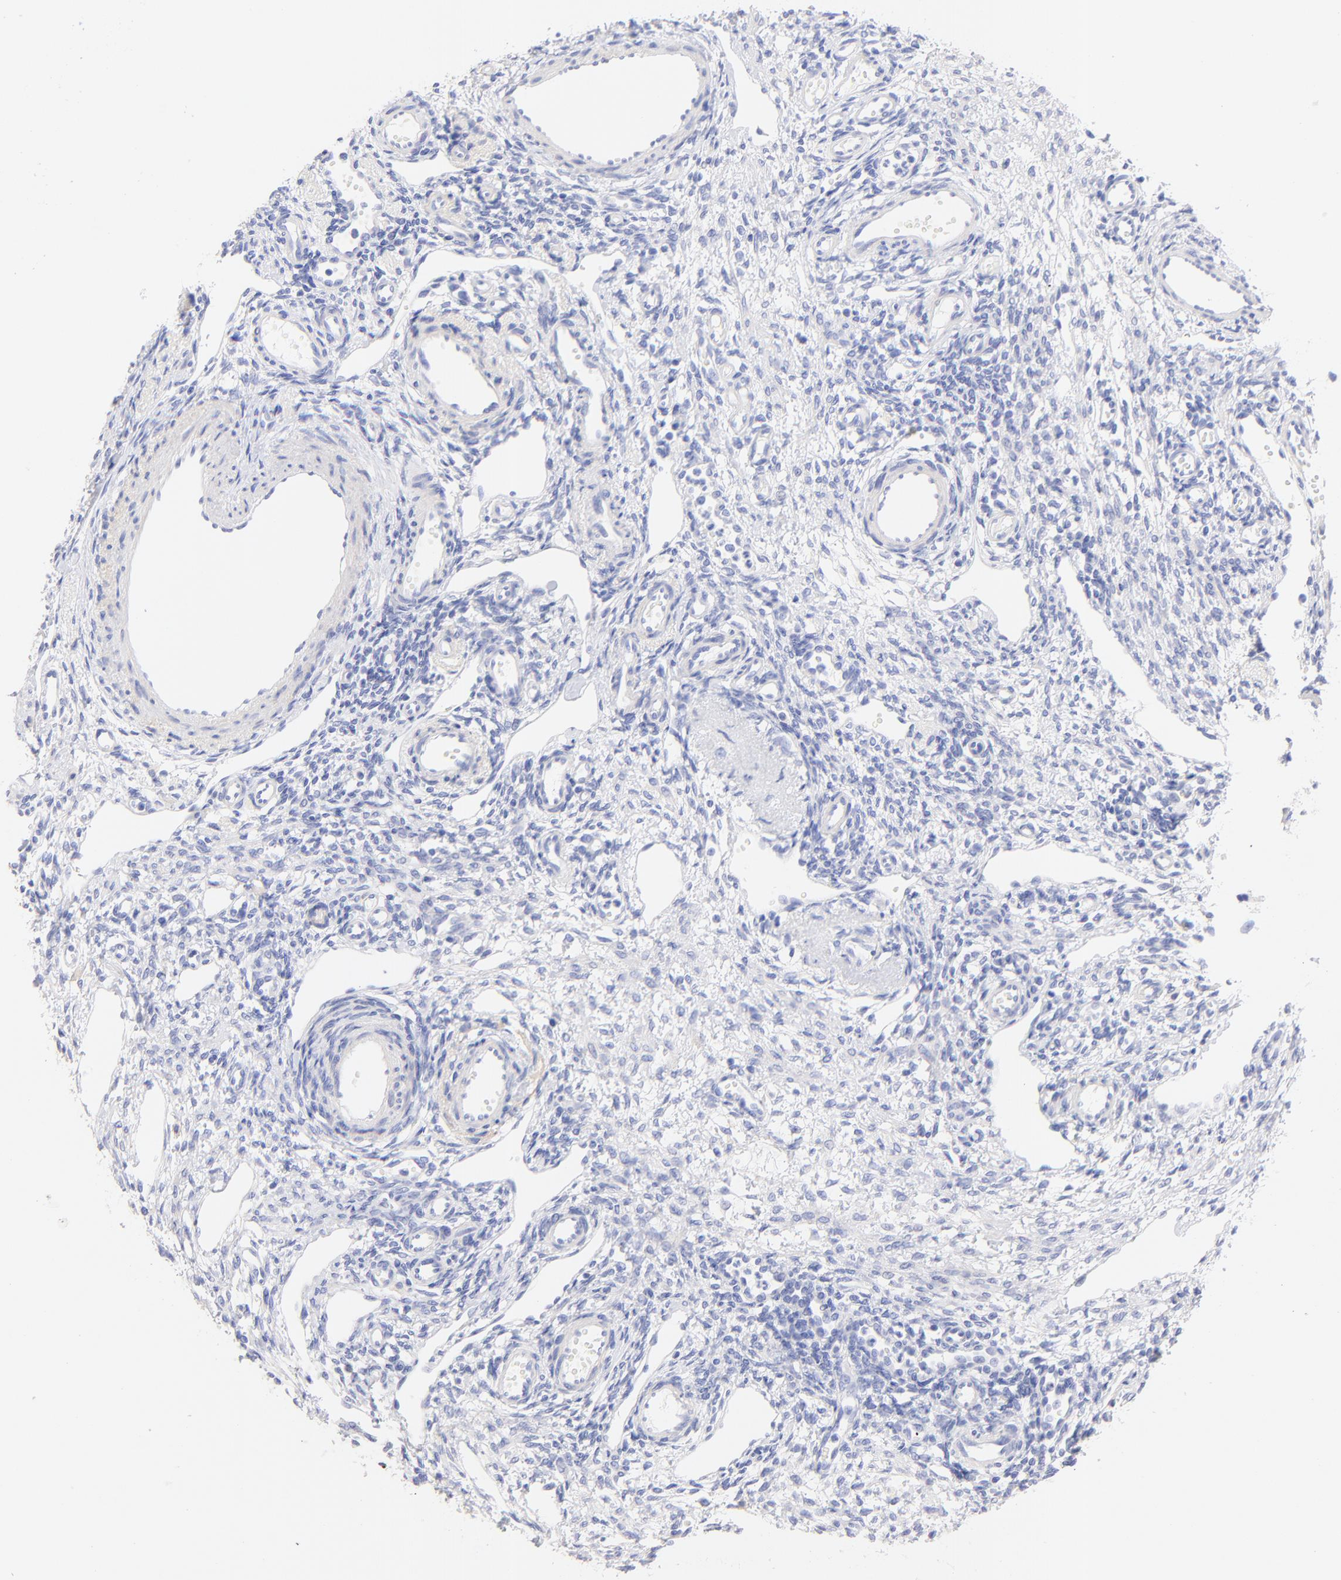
{"staining": {"intensity": "negative", "quantity": "none", "location": "none"}, "tissue": "ovary", "cell_type": "Follicle cells", "image_type": "normal", "snomed": [{"axis": "morphology", "description": "Normal tissue, NOS"}, {"axis": "topography", "description": "Ovary"}], "caption": "The histopathology image reveals no staining of follicle cells in unremarkable ovary.", "gene": "C1QTNF6", "patient": {"sex": "female", "age": 33}}